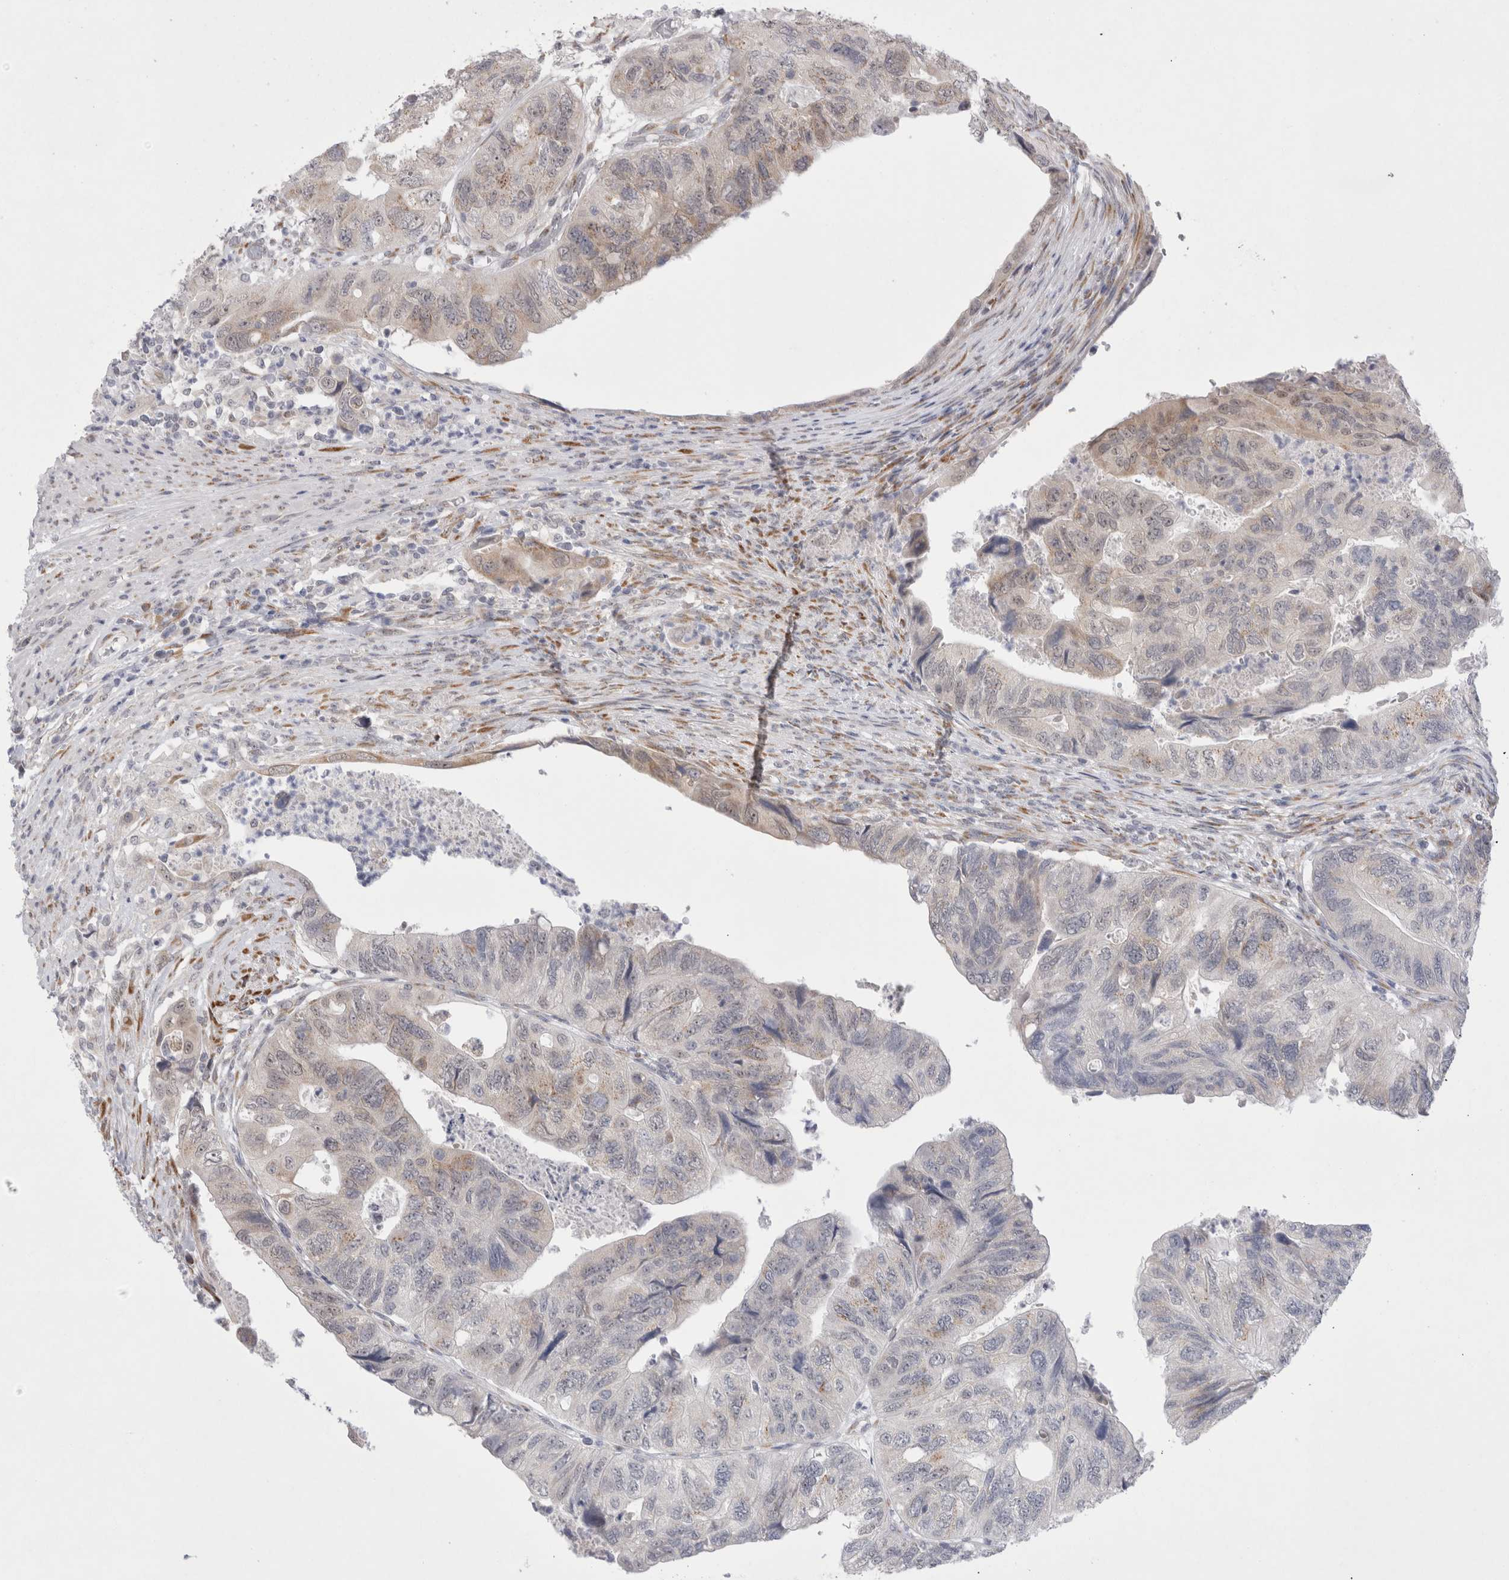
{"staining": {"intensity": "moderate", "quantity": "<25%", "location": "cytoplasmic/membranous,nuclear"}, "tissue": "colorectal cancer", "cell_type": "Tumor cells", "image_type": "cancer", "snomed": [{"axis": "morphology", "description": "Adenocarcinoma, NOS"}, {"axis": "topography", "description": "Rectum"}], "caption": "Tumor cells show moderate cytoplasmic/membranous and nuclear expression in about <25% of cells in colorectal cancer. The protein is stained brown, and the nuclei are stained in blue (DAB IHC with brightfield microscopy, high magnification).", "gene": "TRMT1L", "patient": {"sex": "male", "age": 63}}